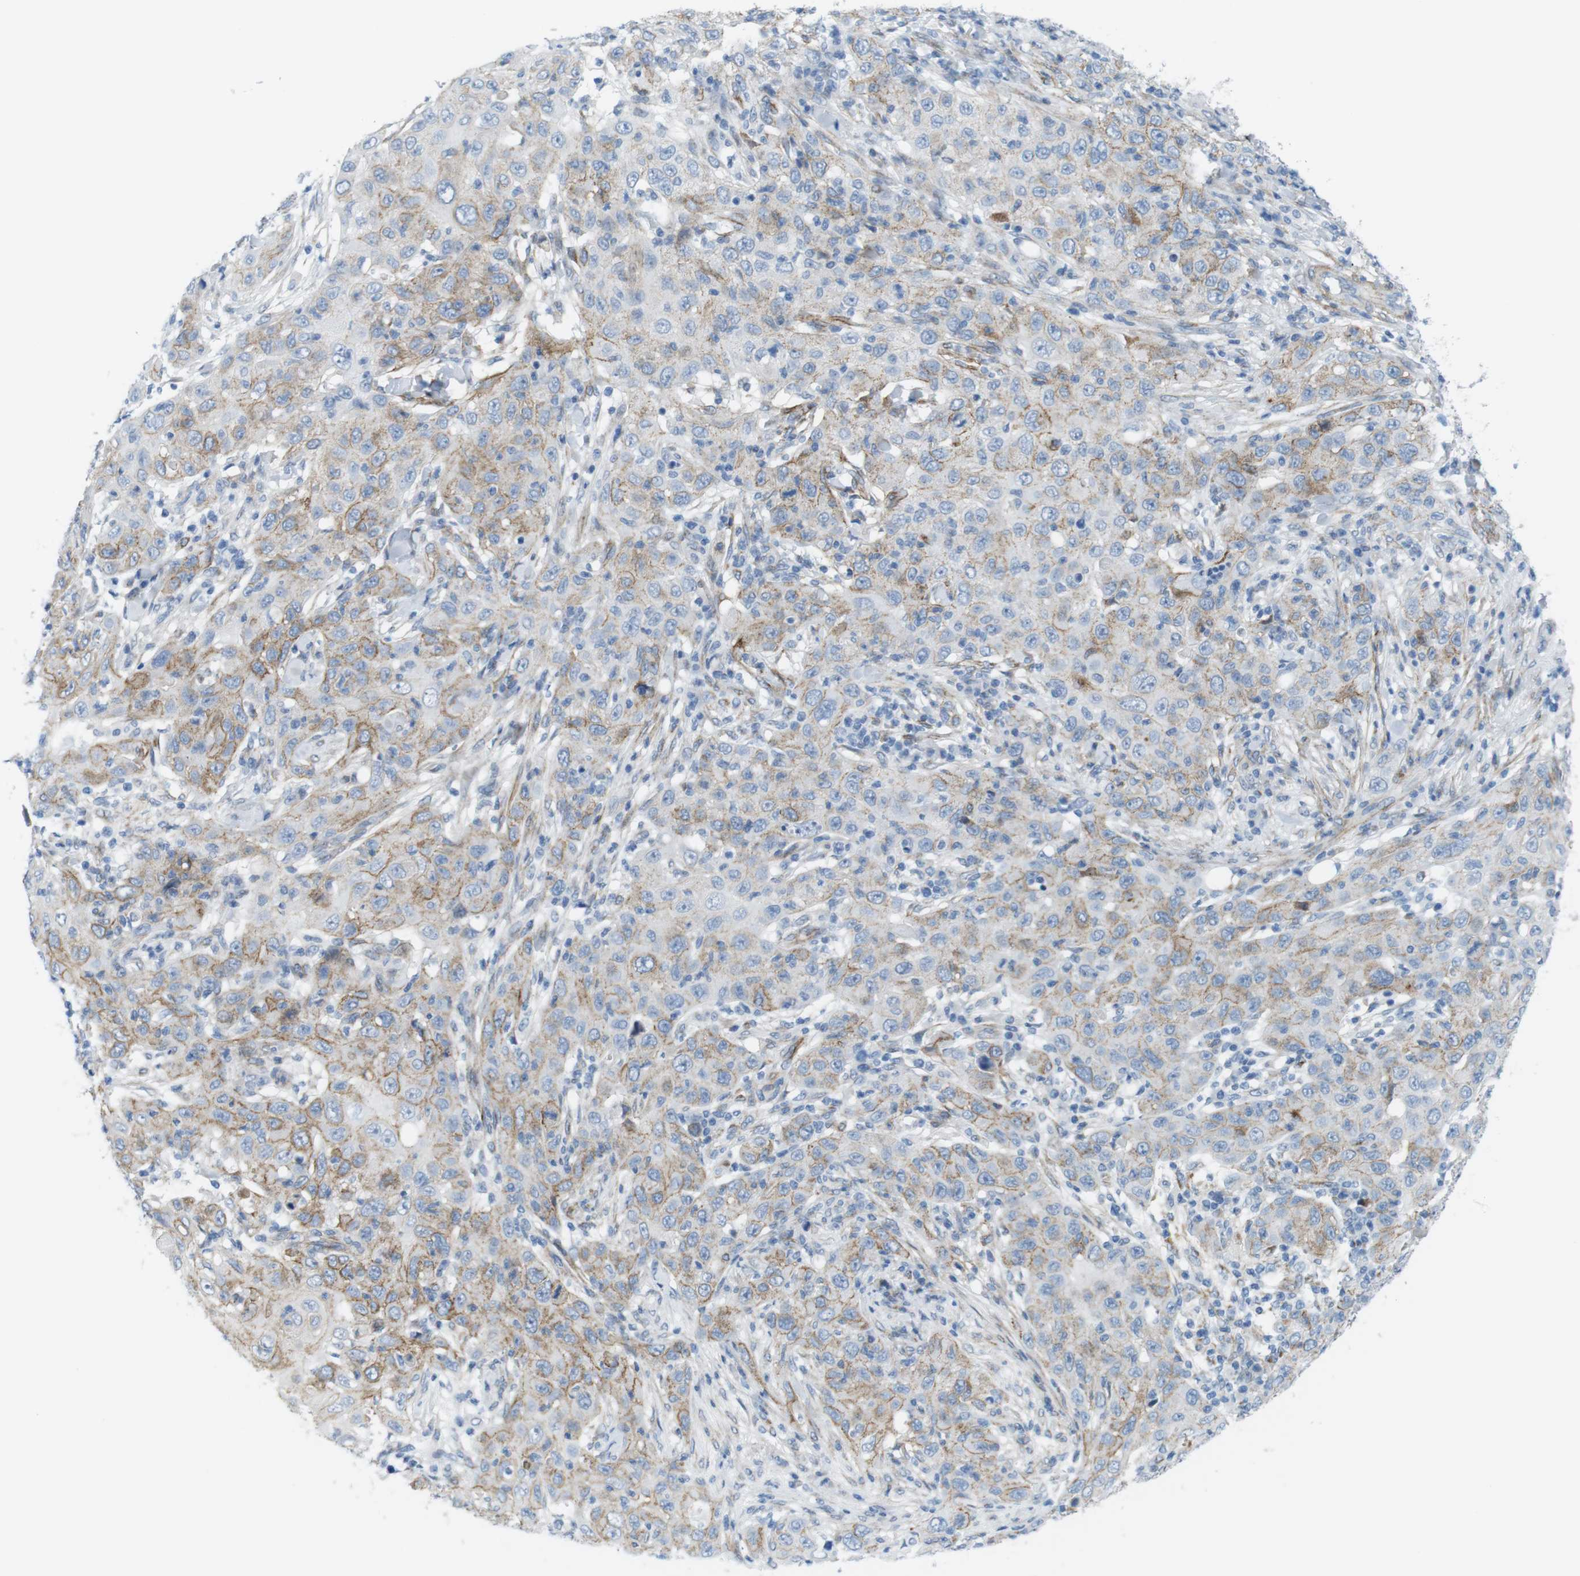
{"staining": {"intensity": "moderate", "quantity": "<25%", "location": "cytoplasmic/membranous"}, "tissue": "skin cancer", "cell_type": "Tumor cells", "image_type": "cancer", "snomed": [{"axis": "morphology", "description": "Squamous cell carcinoma, NOS"}, {"axis": "topography", "description": "Skin"}], "caption": "High-power microscopy captured an IHC histopathology image of skin cancer, revealing moderate cytoplasmic/membranous staining in approximately <25% of tumor cells.", "gene": "MYH9", "patient": {"sex": "female", "age": 88}}